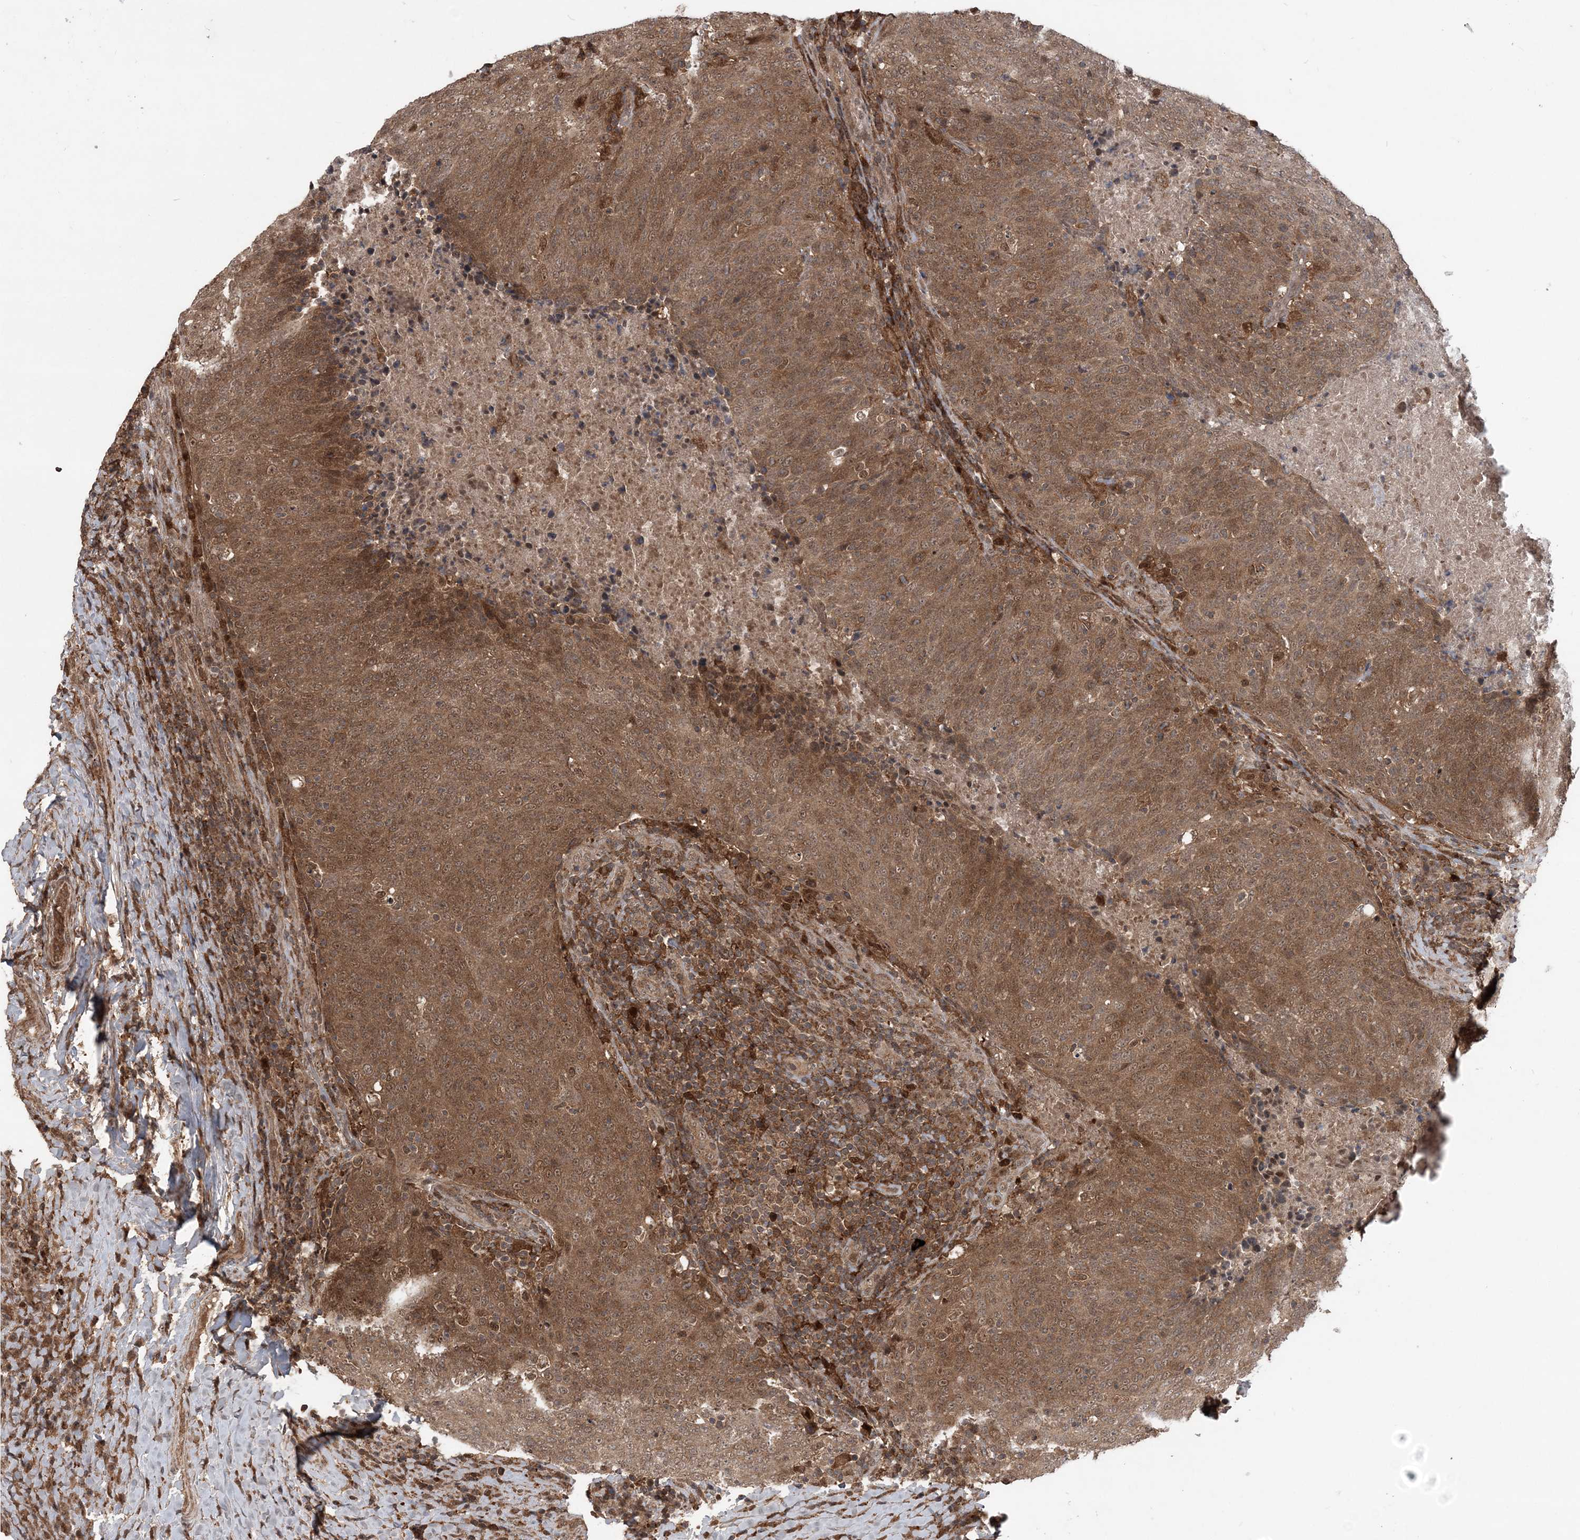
{"staining": {"intensity": "strong", "quantity": ">75%", "location": "cytoplasmic/membranous"}, "tissue": "head and neck cancer", "cell_type": "Tumor cells", "image_type": "cancer", "snomed": [{"axis": "morphology", "description": "Squamous cell carcinoma, NOS"}, {"axis": "morphology", "description": "Squamous cell carcinoma, metastatic, NOS"}, {"axis": "topography", "description": "Lymph node"}, {"axis": "topography", "description": "Head-Neck"}], "caption": "Immunohistochemistry (IHC) of head and neck cancer exhibits high levels of strong cytoplasmic/membranous positivity in approximately >75% of tumor cells.", "gene": "LACC1", "patient": {"sex": "male", "age": 62}}